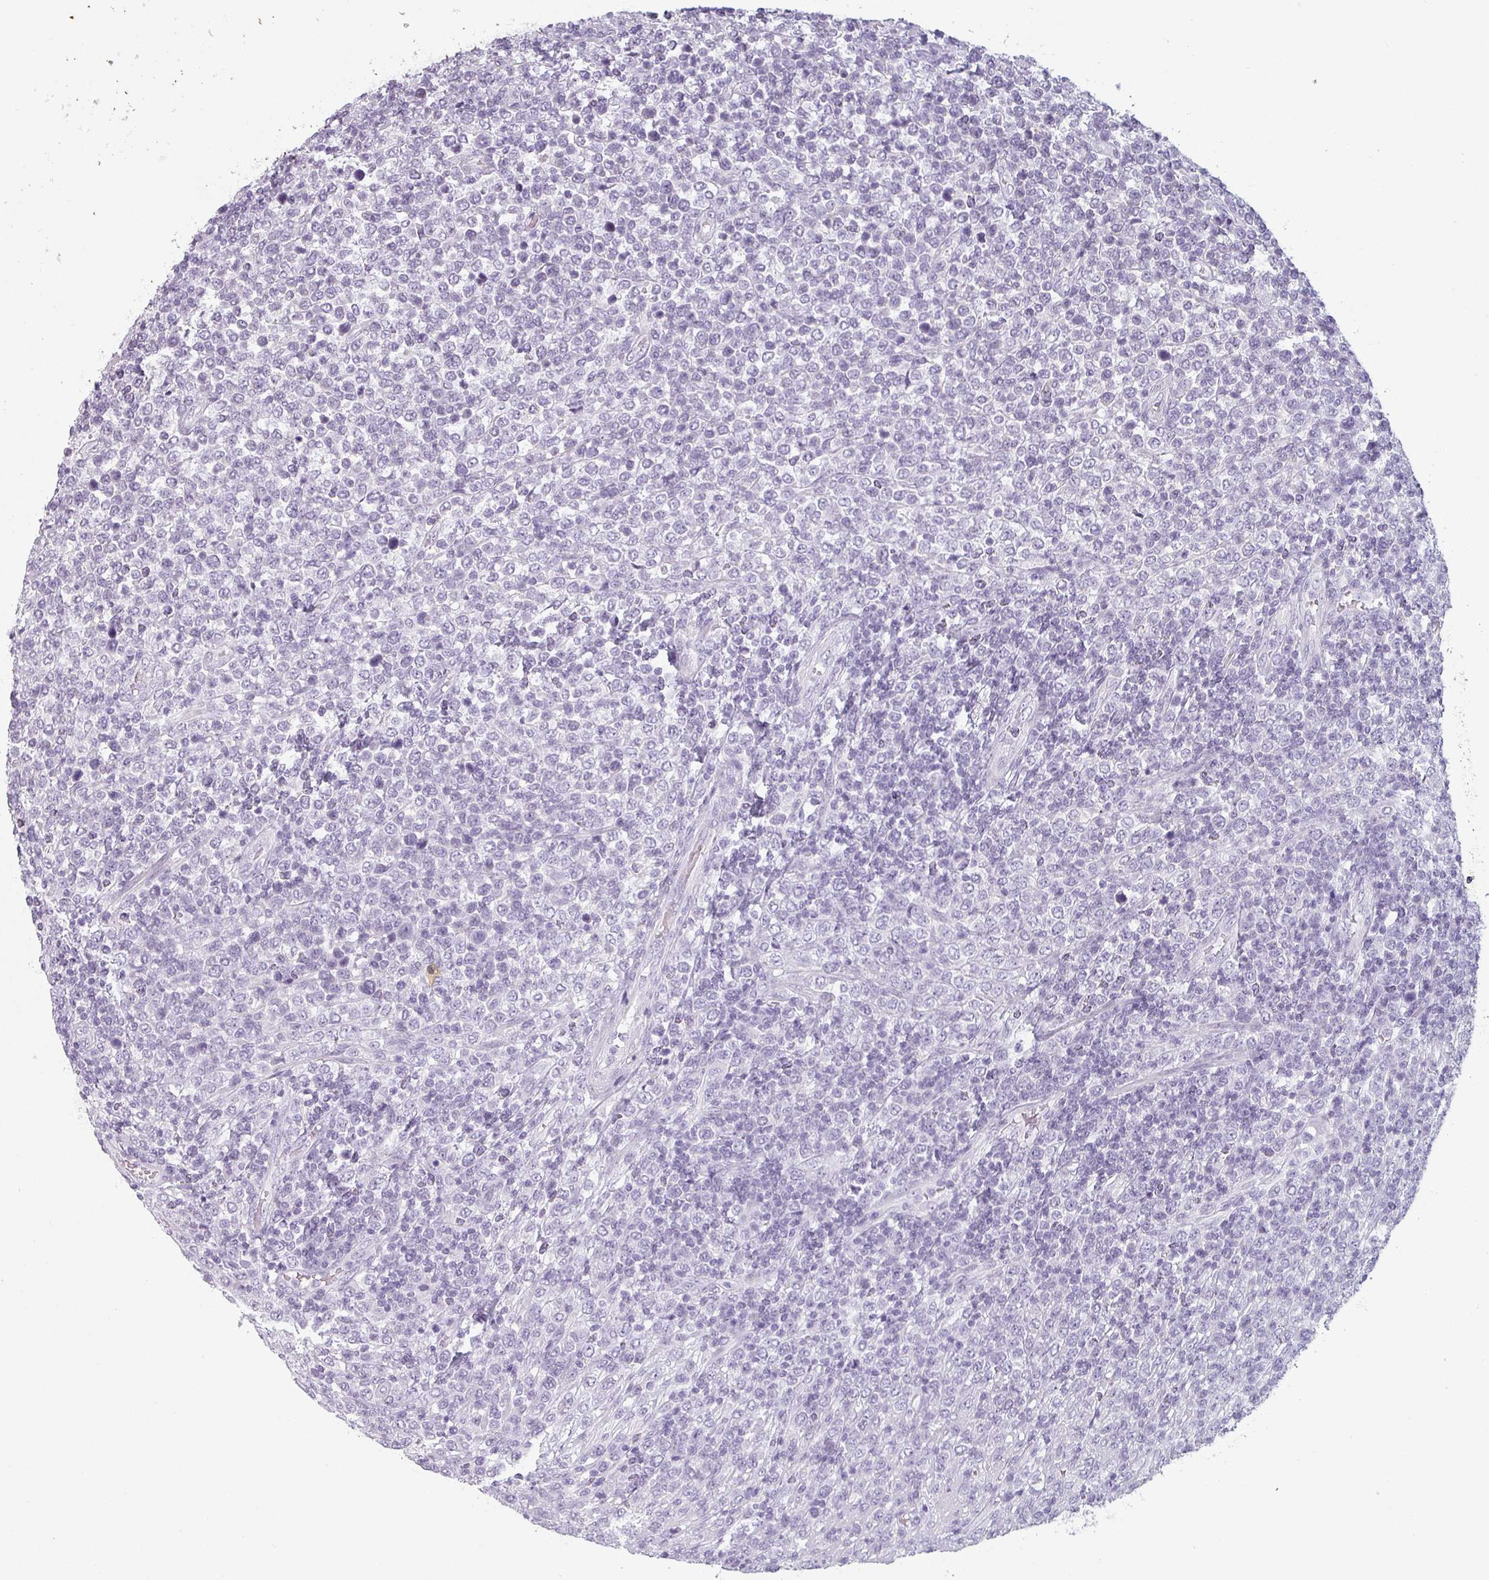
{"staining": {"intensity": "negative", "quantity": "none", "location": "none"}, "tissue": "lymphoma", "cell_type": "Tumor cells", "image_type": "cancer", "snomed": [{"axis": "morphology", "description": "Malignant lymphoma, non-Hodgkin's type, High grade"}, {"axis": "topography", "description": "Soft tissue"}], "caption": "DAB (3,3'-diaminobenzidine) immunohistochemical staining of human lymphoma demonstrates no significant staining in tumor cells.", "gene": "SFTPA1", "patient": {"sex": "female", "age": 56}}